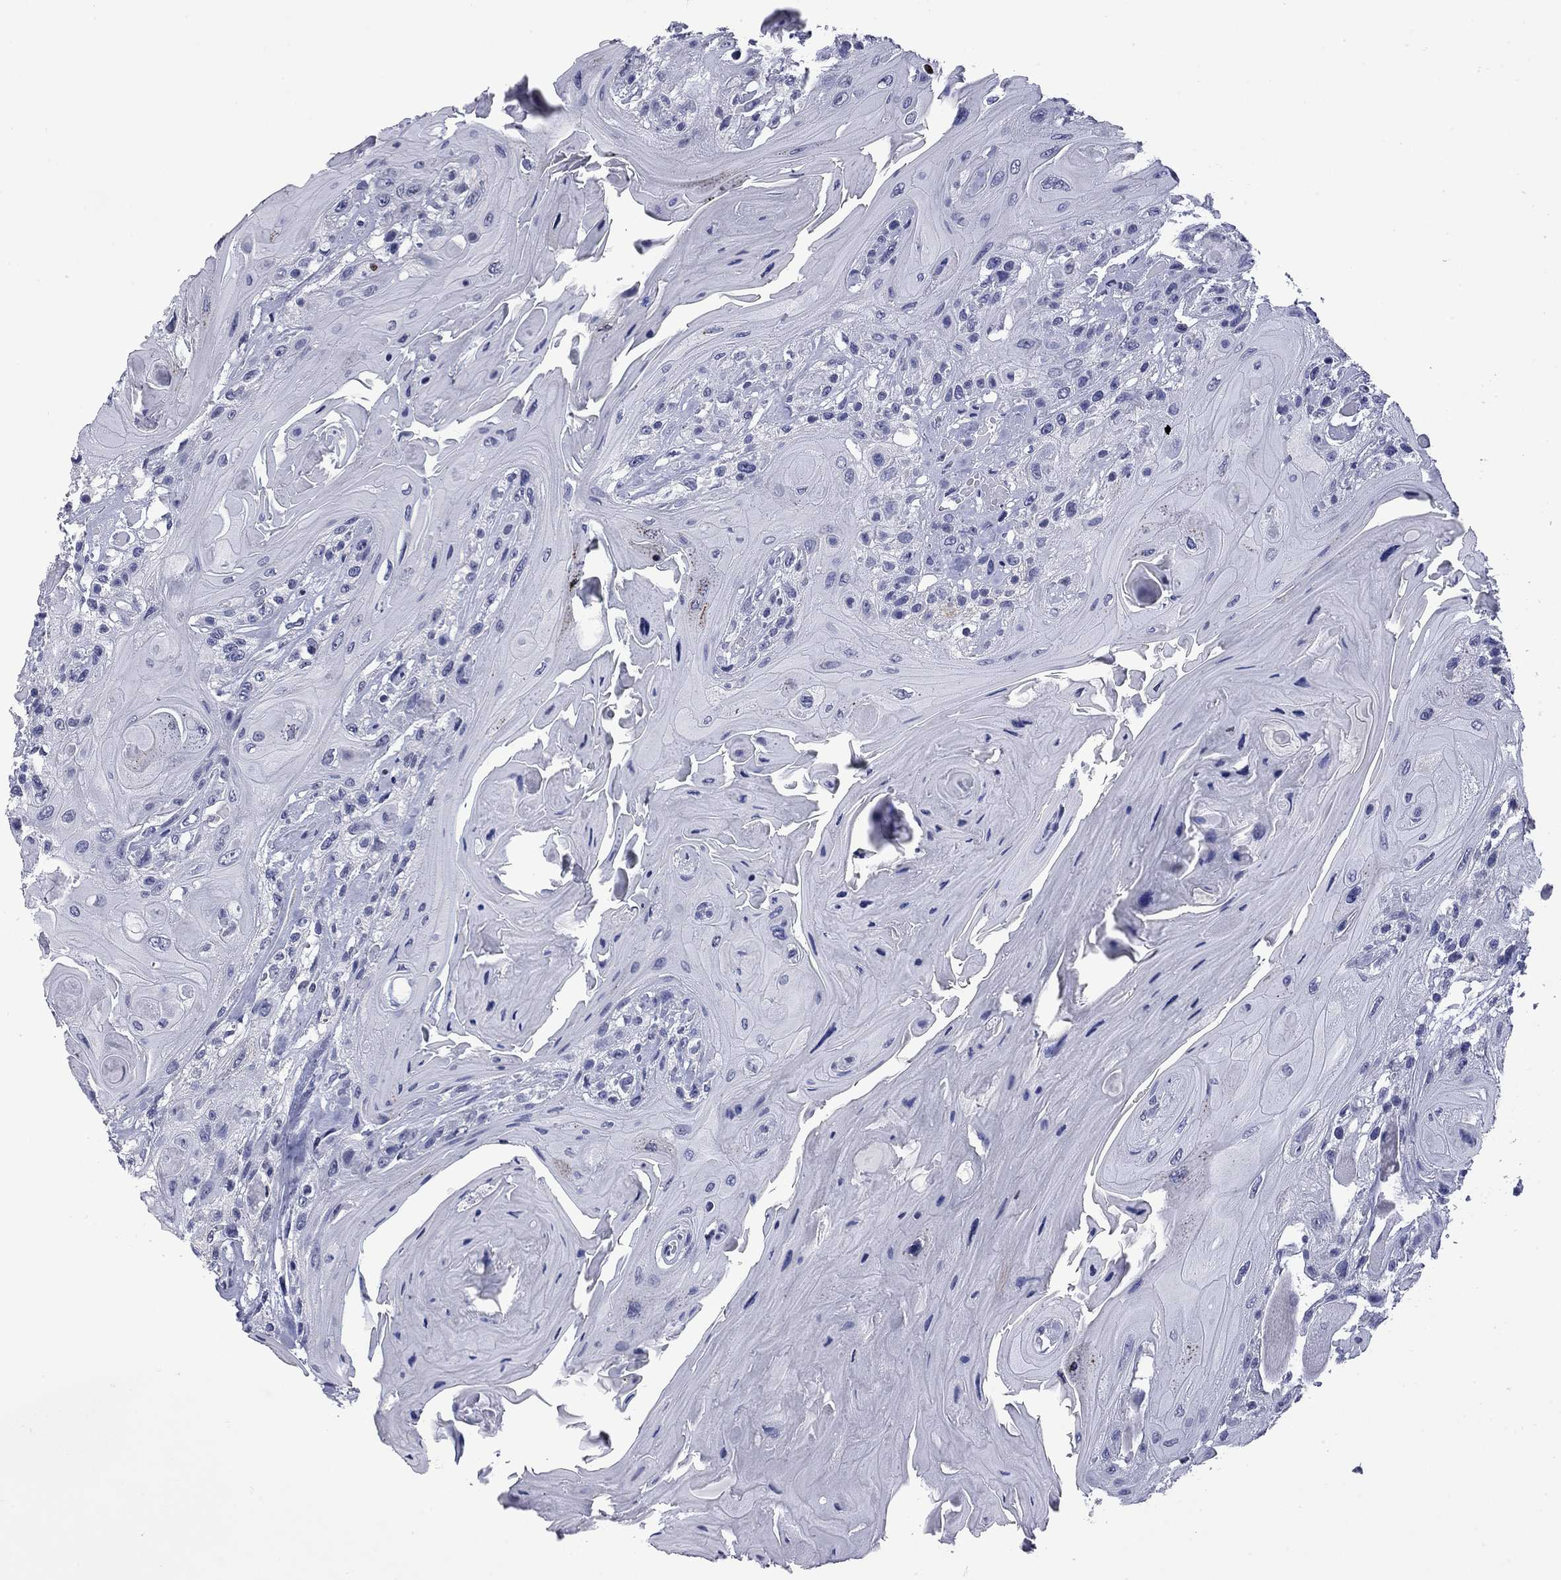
{"staining": {"intensity": "negative", "quantity": "none", "location": "none"}, "tissue": "head and neck cancer", "cell_type": "Tumor cells", "image_type": "cancer", "snomed": [{"axis": "morphology", "description": "Squamous cell carcinoma, NOS"}, {"axis": "topography", "description": "Head-Neck"}], "caption": "DAB (3,3'-diaminobenzidine) immunohistochemical staining of human squamous cell carcinoma (head and neck) demonstrates no significant positivity in tumor cells. Brightfield microscopy of IHC stained with DAB (3,3'-diaminobenzidine) (brown) and hematoxylin (blue), captured at high magnification.", "gene": "IKZF3", "patient": {"sex": "female", "age": 59}}